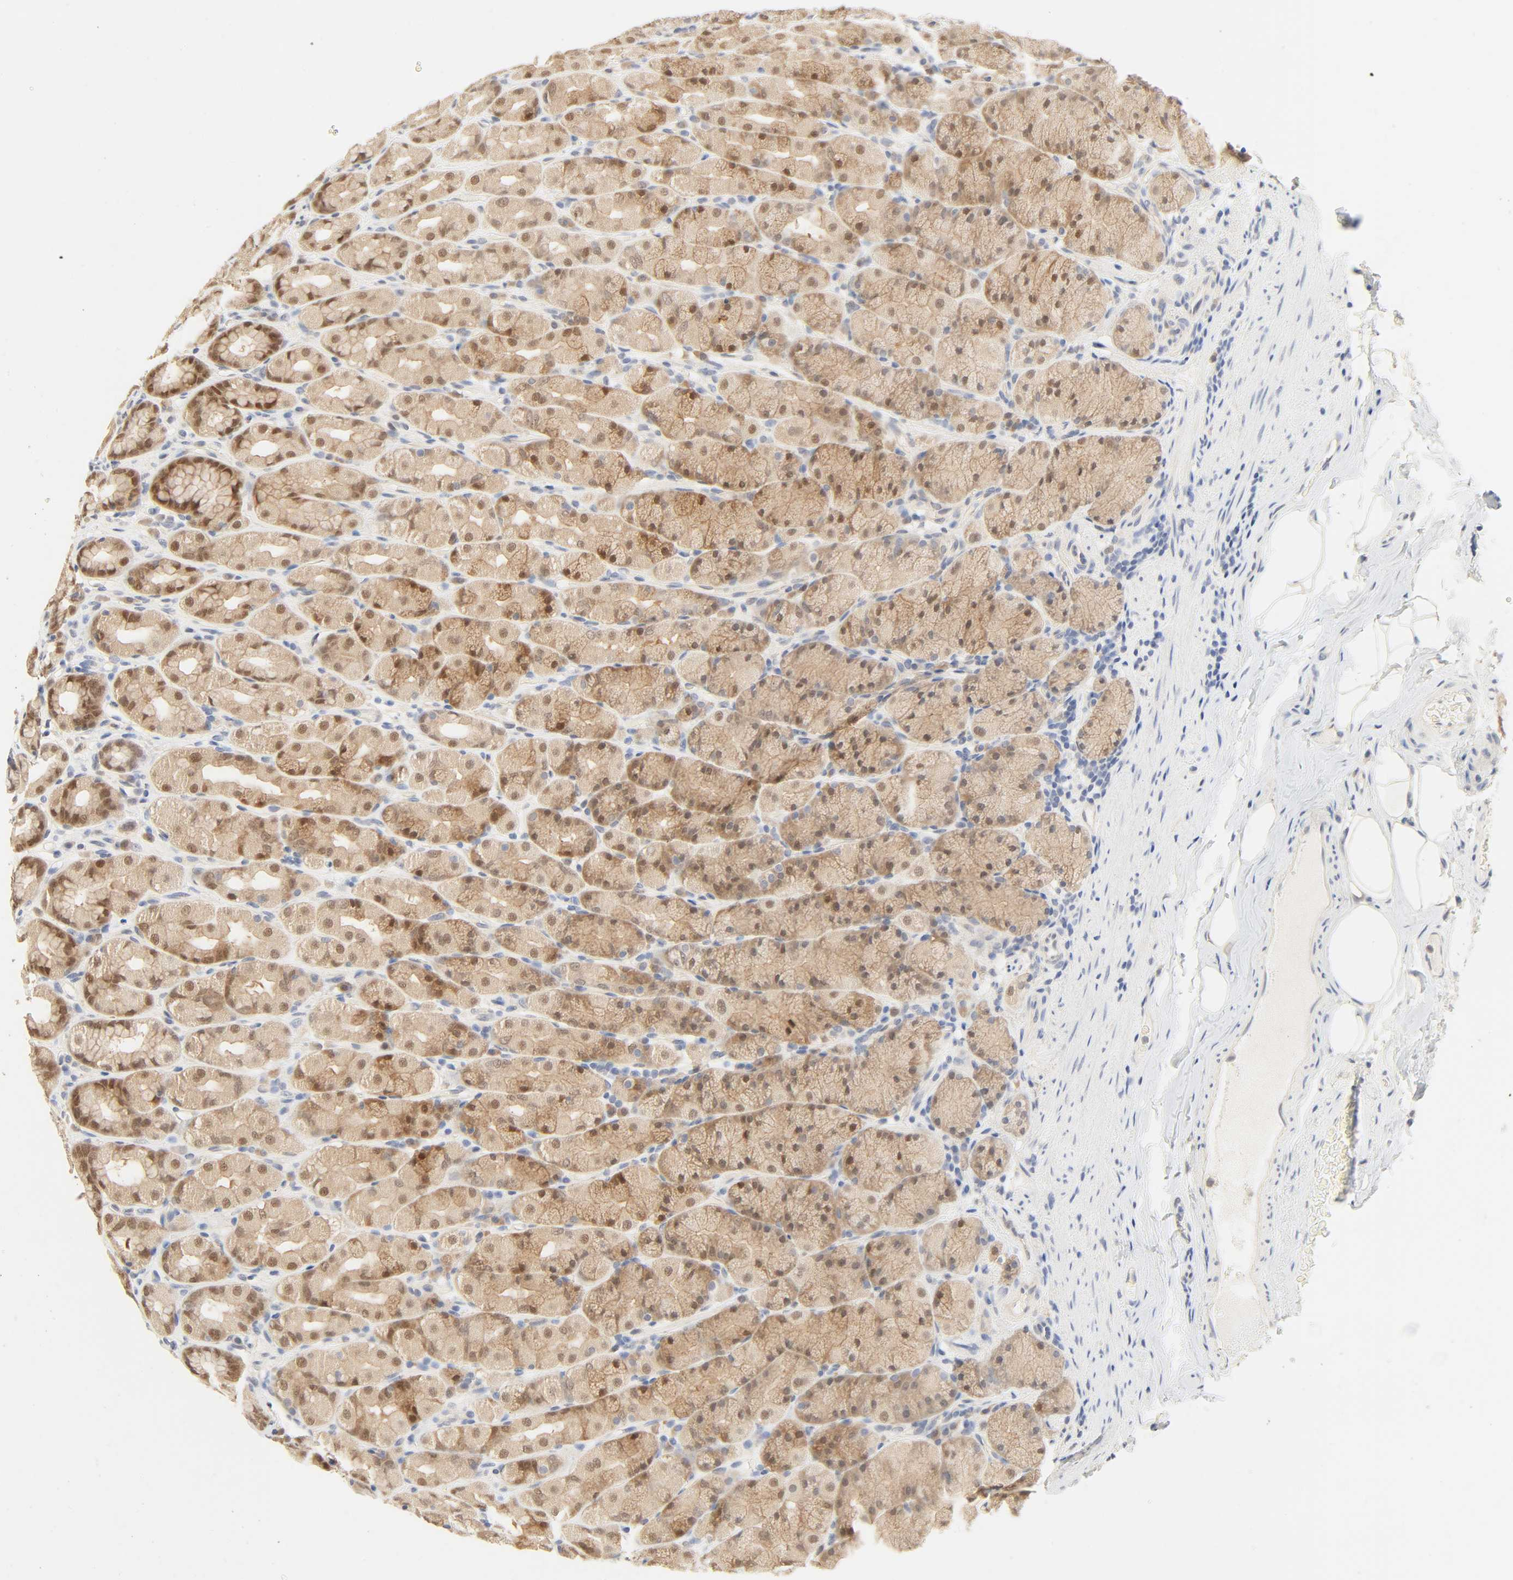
{"staining": {"intensity": "moderate", "quantity": ">75%", "location": "cytoplasmic/membranous,nuclear"}, "tissue": "stomach", "cell_type": "Glandular cells", "image_type": "normal", "snomed": [{"axis": "morphology", "description": "Normal tissue, NOS"}, {"axis": "topography", "description": "Stomach, upper"}], "caption": "Protein staining of benign stomach shows moderate cytoplasmic/membranous,nuclear positivity in about >75% of glandular cells. (IHC, brightfield microscopy, high magnification).", "gene": "ACSS2", "patient": {"sex": "male", "age": 68}}